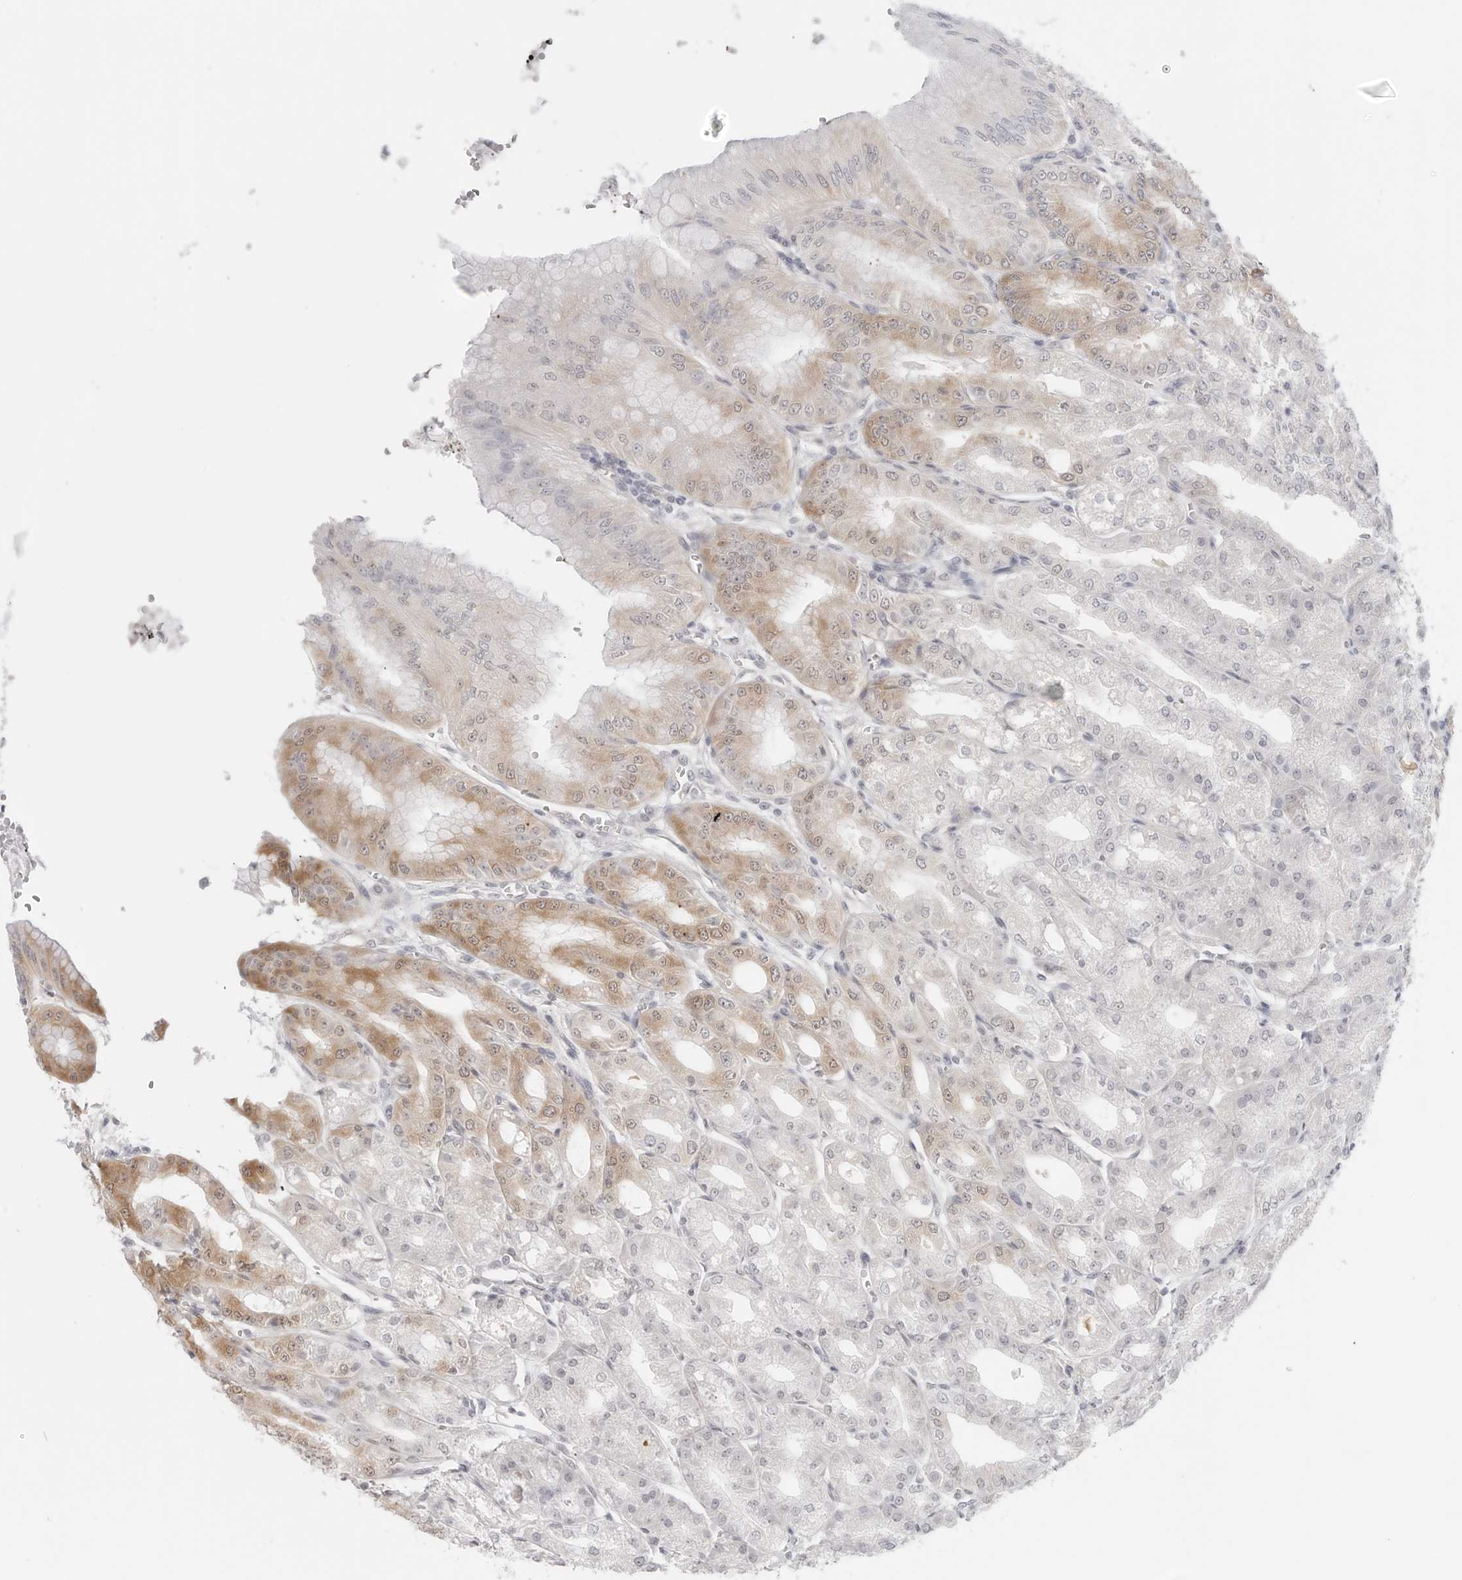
{"staining": {"intensity": "moderate", "quantity": "25%-75%", "location": "cytoplasmic/membranous"}, "tissue": "stomach", "cell_type": "Glandular cells", "image_type": "normal", "snomed": [{"axis": "morphology", "description": "Normal tissue, NOS"}, {"axis": "topography", "description": "Stomach, lower"}], "caption": "High-power microscopy captured an immunohistochemistry micrograph of normal stomach, revealing moderate cytoplasmic/membranous positivity in about 25%-75% of glandular cells.", "gene": "NUDC", "patient": {"sex": "male", "age": 71}}